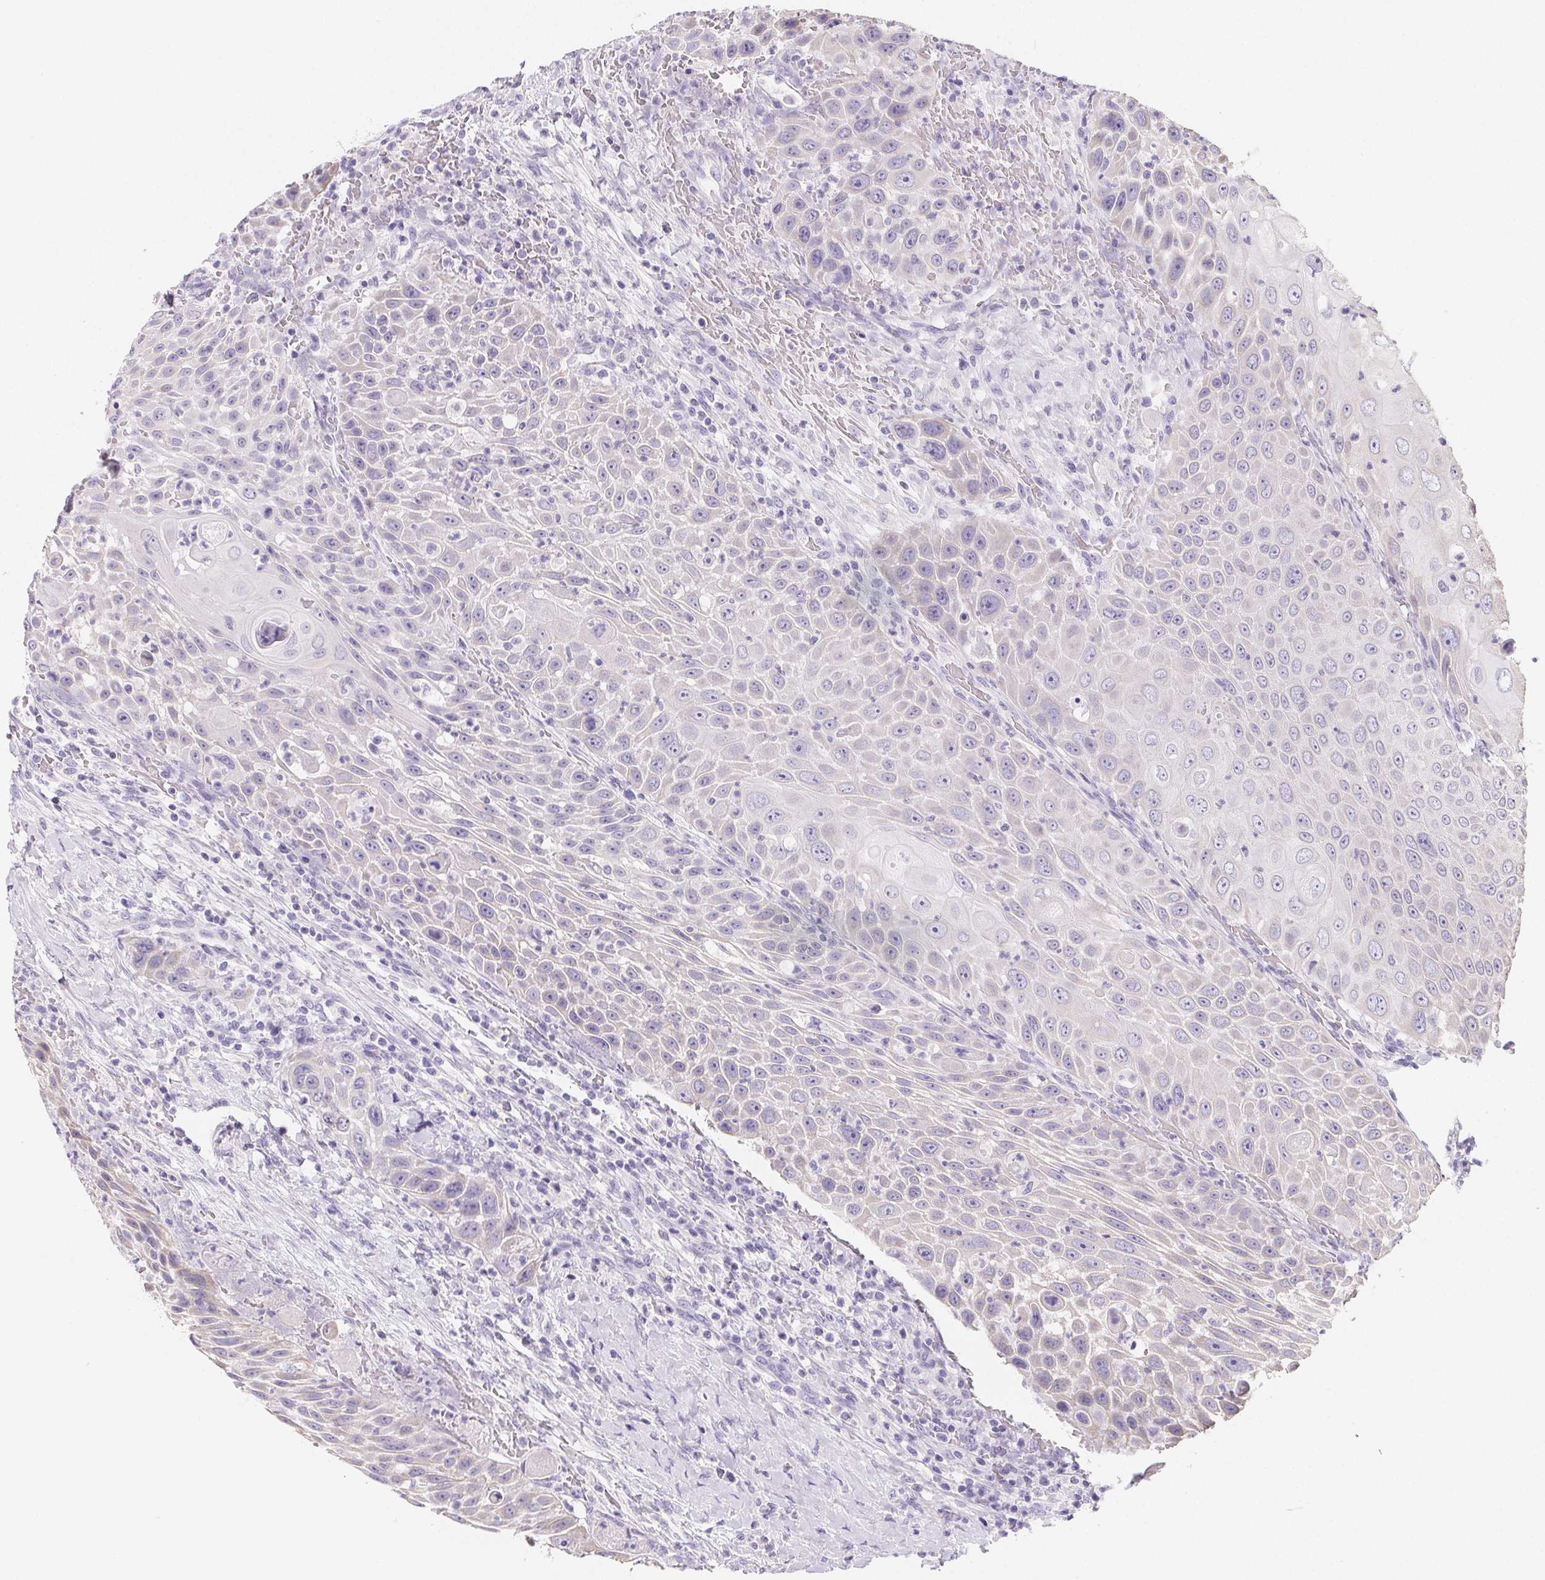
{"staining": {"intensity": "negative", "quantity": "none", "location": "none"}, "tissue": "head and neck cancer", "cell_type": "Tumor cells", "image_type": "cancer", "snomed": [{"axis": "morphology", "description": "Squamous cell carcinoma, NOS"}, {"axis": "topography", "description": "Head-Neck"}], "caption": "Immunohistochemical staining of head and neck cancer (squamous cell carcinoma) shows no significant positivity in tumor cells.", "gene": "FDX1", "patient": {"sex": "male", "age": 69}}